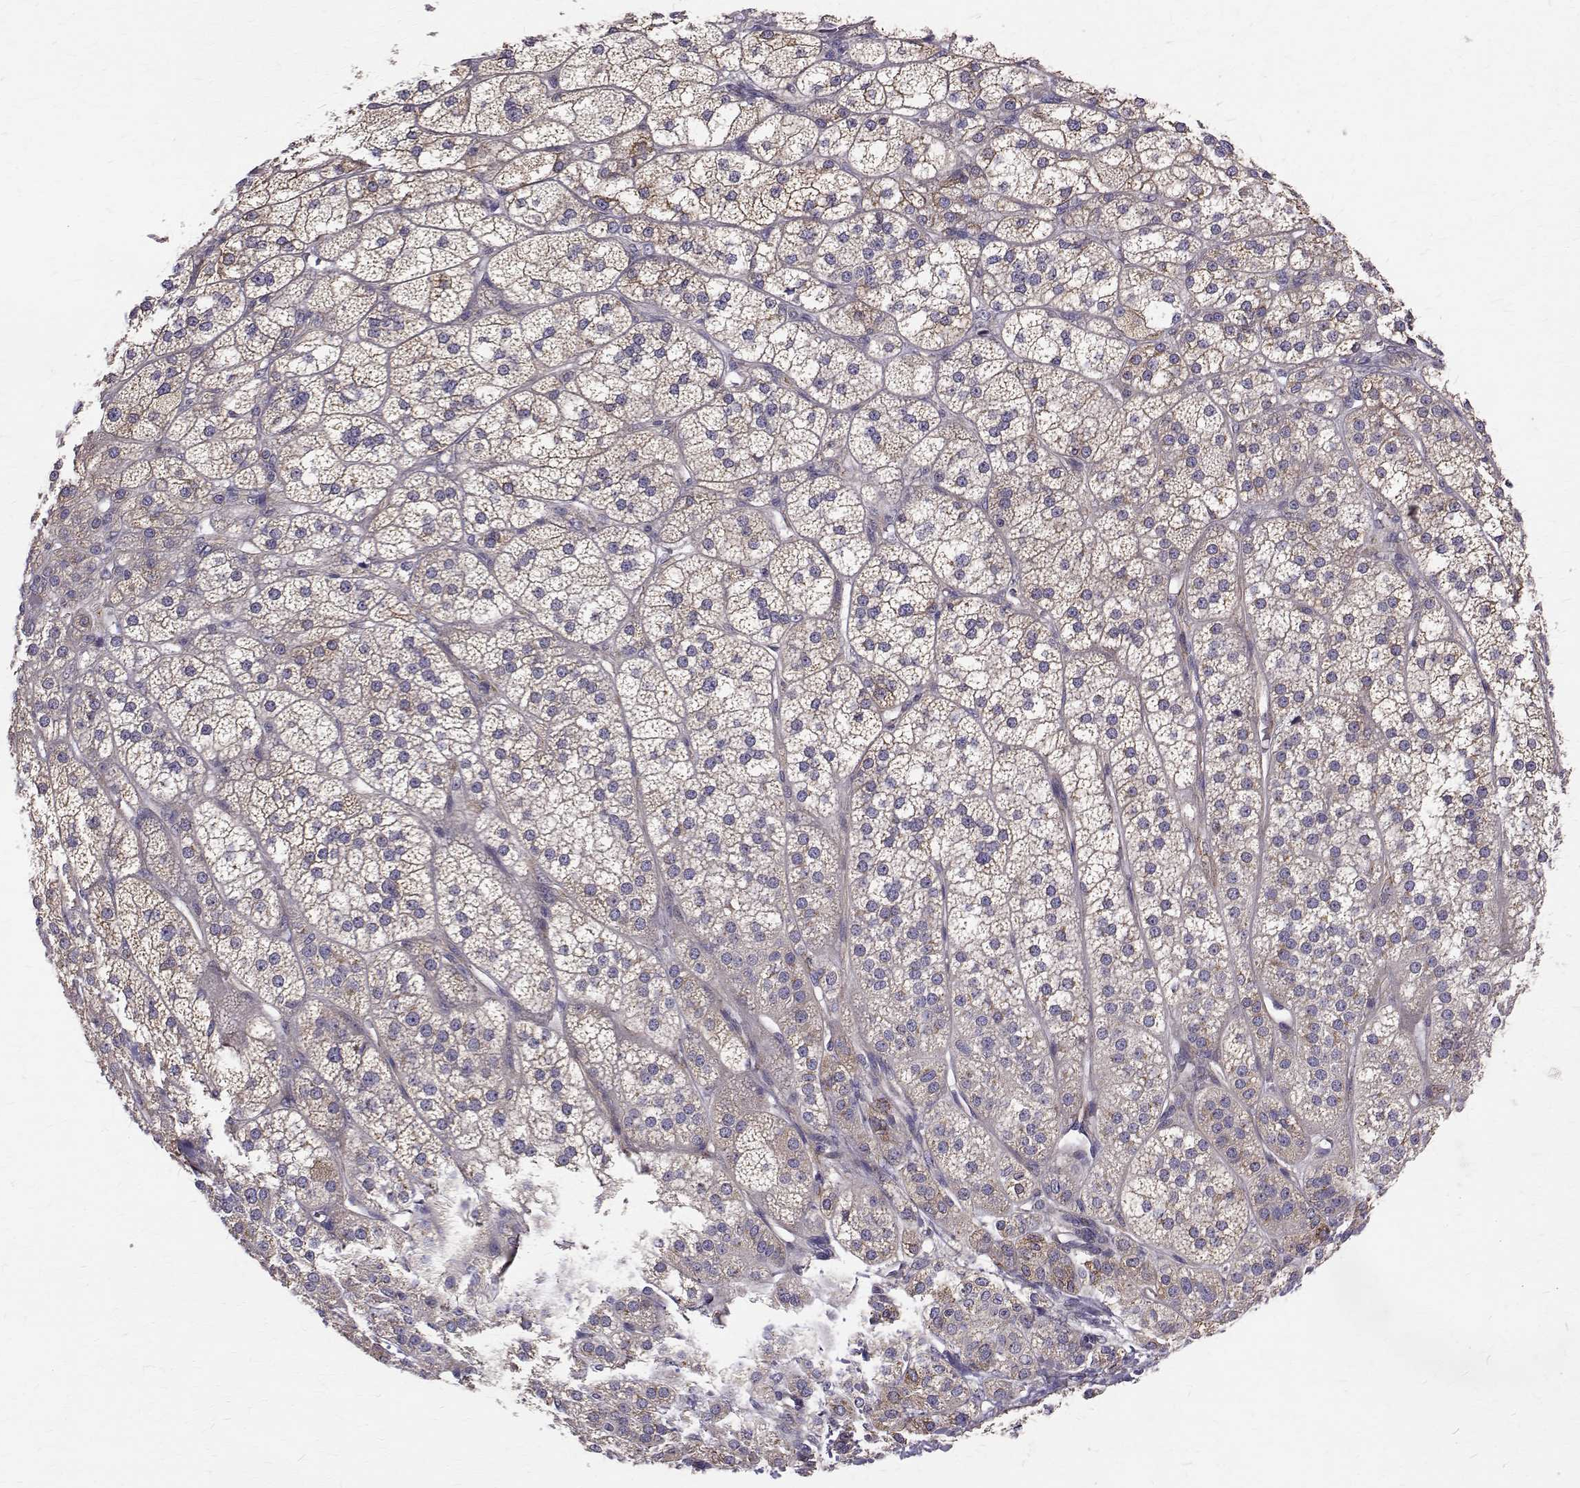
{"staining": {"intensity": "weak", "quantity": "25%-75%", "location": "cytoplasmic/membranous"}, "tissue": "adrenal gland", "cell_type": "Glandular cells", "image_type": "normal", "snomed": [{"axis": "morphology", "description": "Normal tissue, NOS"}, {"axis": "topography", "description": "Adrenal gland"}], "caption": "Adrenal gland stained for a protein displays weak cytoplasmic/membranous positivity in glandular cells. The staining was performed using DAB (3,3'-diaminobenzidine) to visualize the protein expression in brown, while the nuclei were stained in blue with hematoxylin (Magnification: 20x).", "gene": "ARFGAP1", "patient": {"sex": "female", "age": 60}}